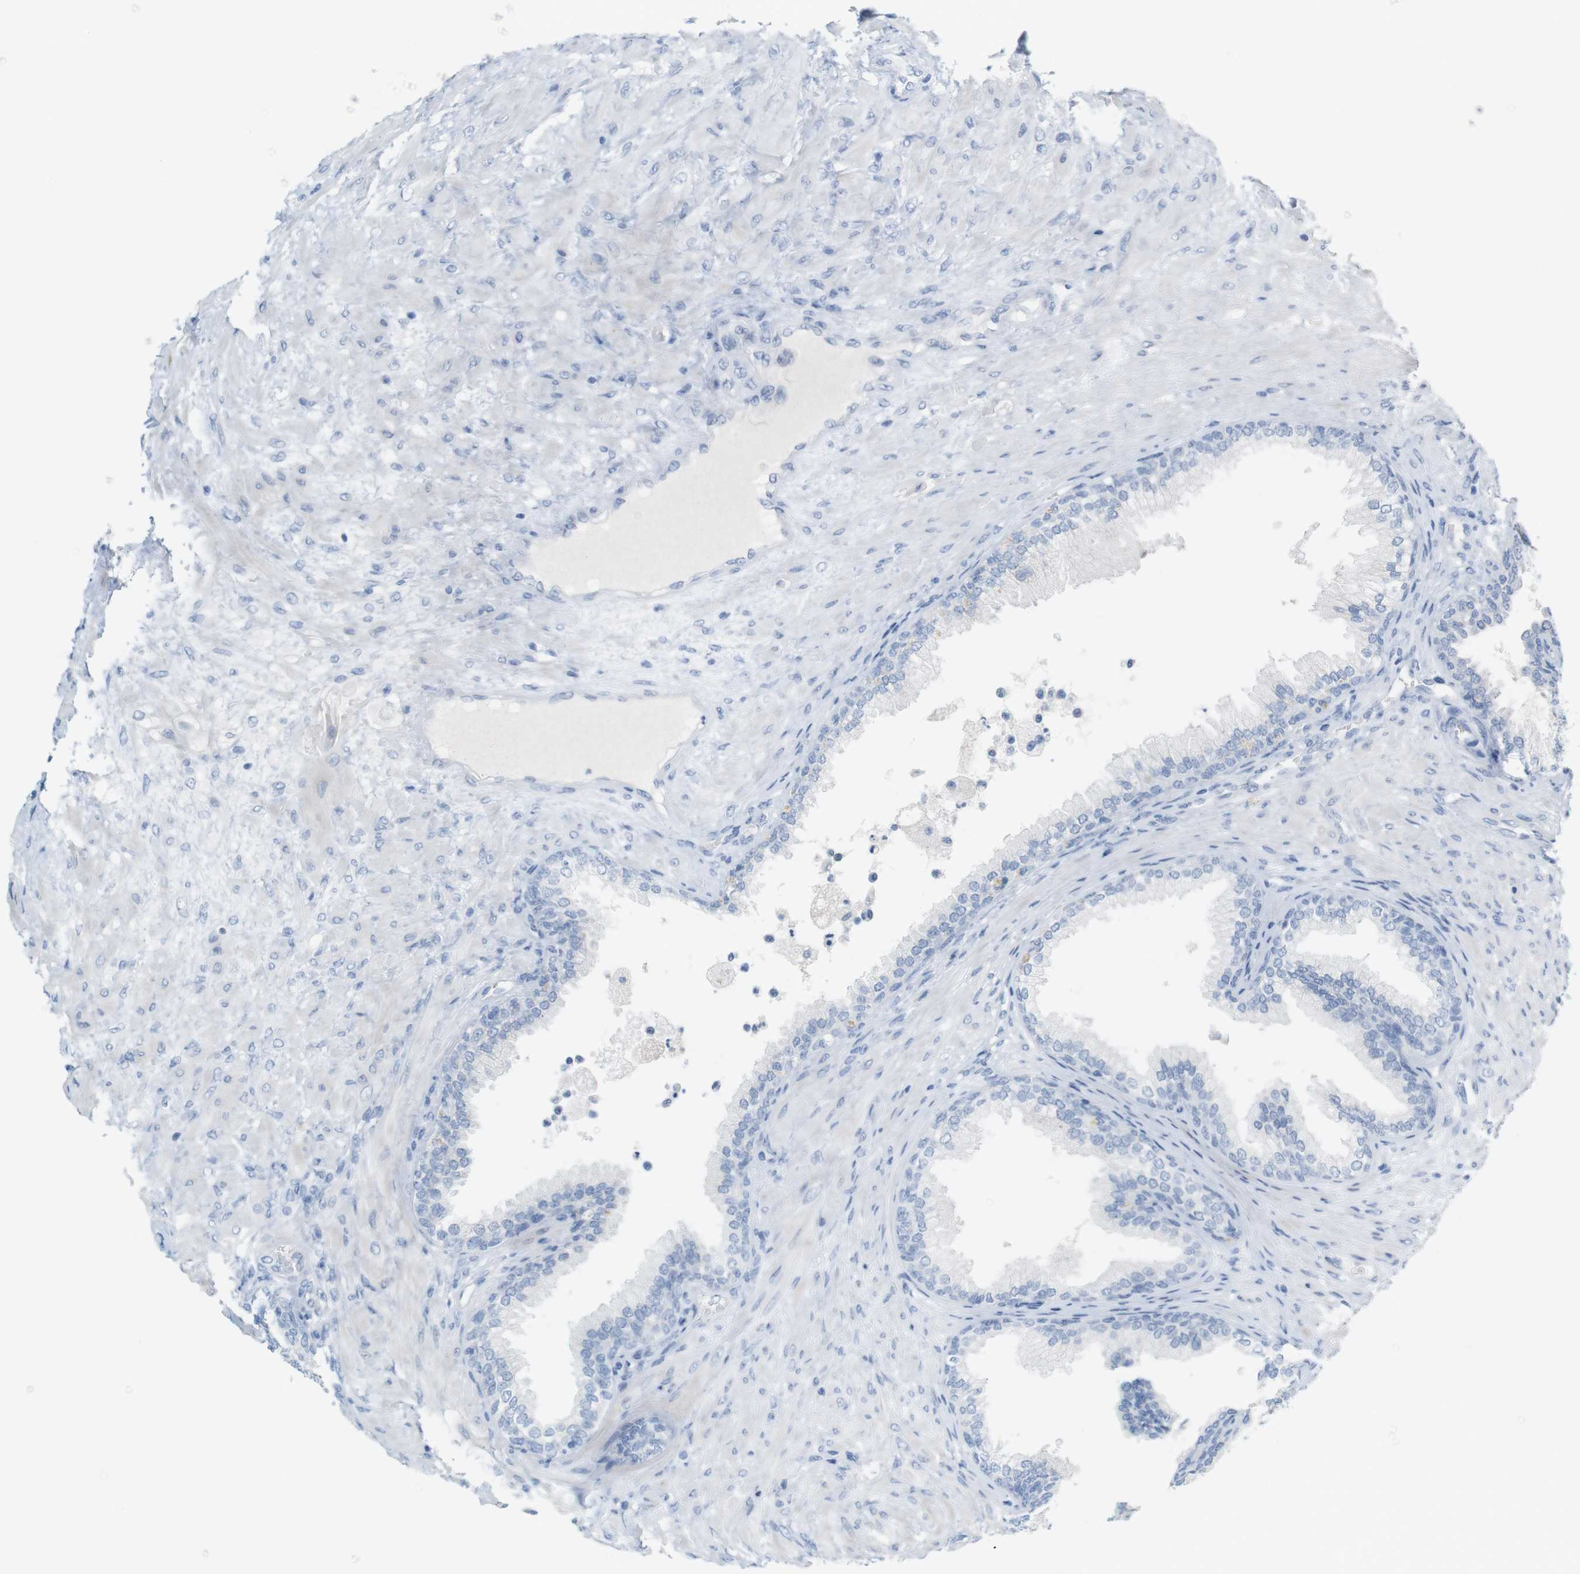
{"staining": {"intensity": "negative", "quantity": "none", "location": "none"}, "tissue": "prostate", "cell_type": "Glandular cells", "image_type": "normal", "snomed": [{"axis": "morphology", "description": "Normal tissue, NOS"}, {"axis": "topography", "description": "Prostate"}], "caption": "High power microscopy micrograph of an immunohistochemistry histopathology image of unremarkable prostate, revealing no significant expression in glandular cells.", "gene": "RGS9", "patient": {"sex": "male", "age": 76}}